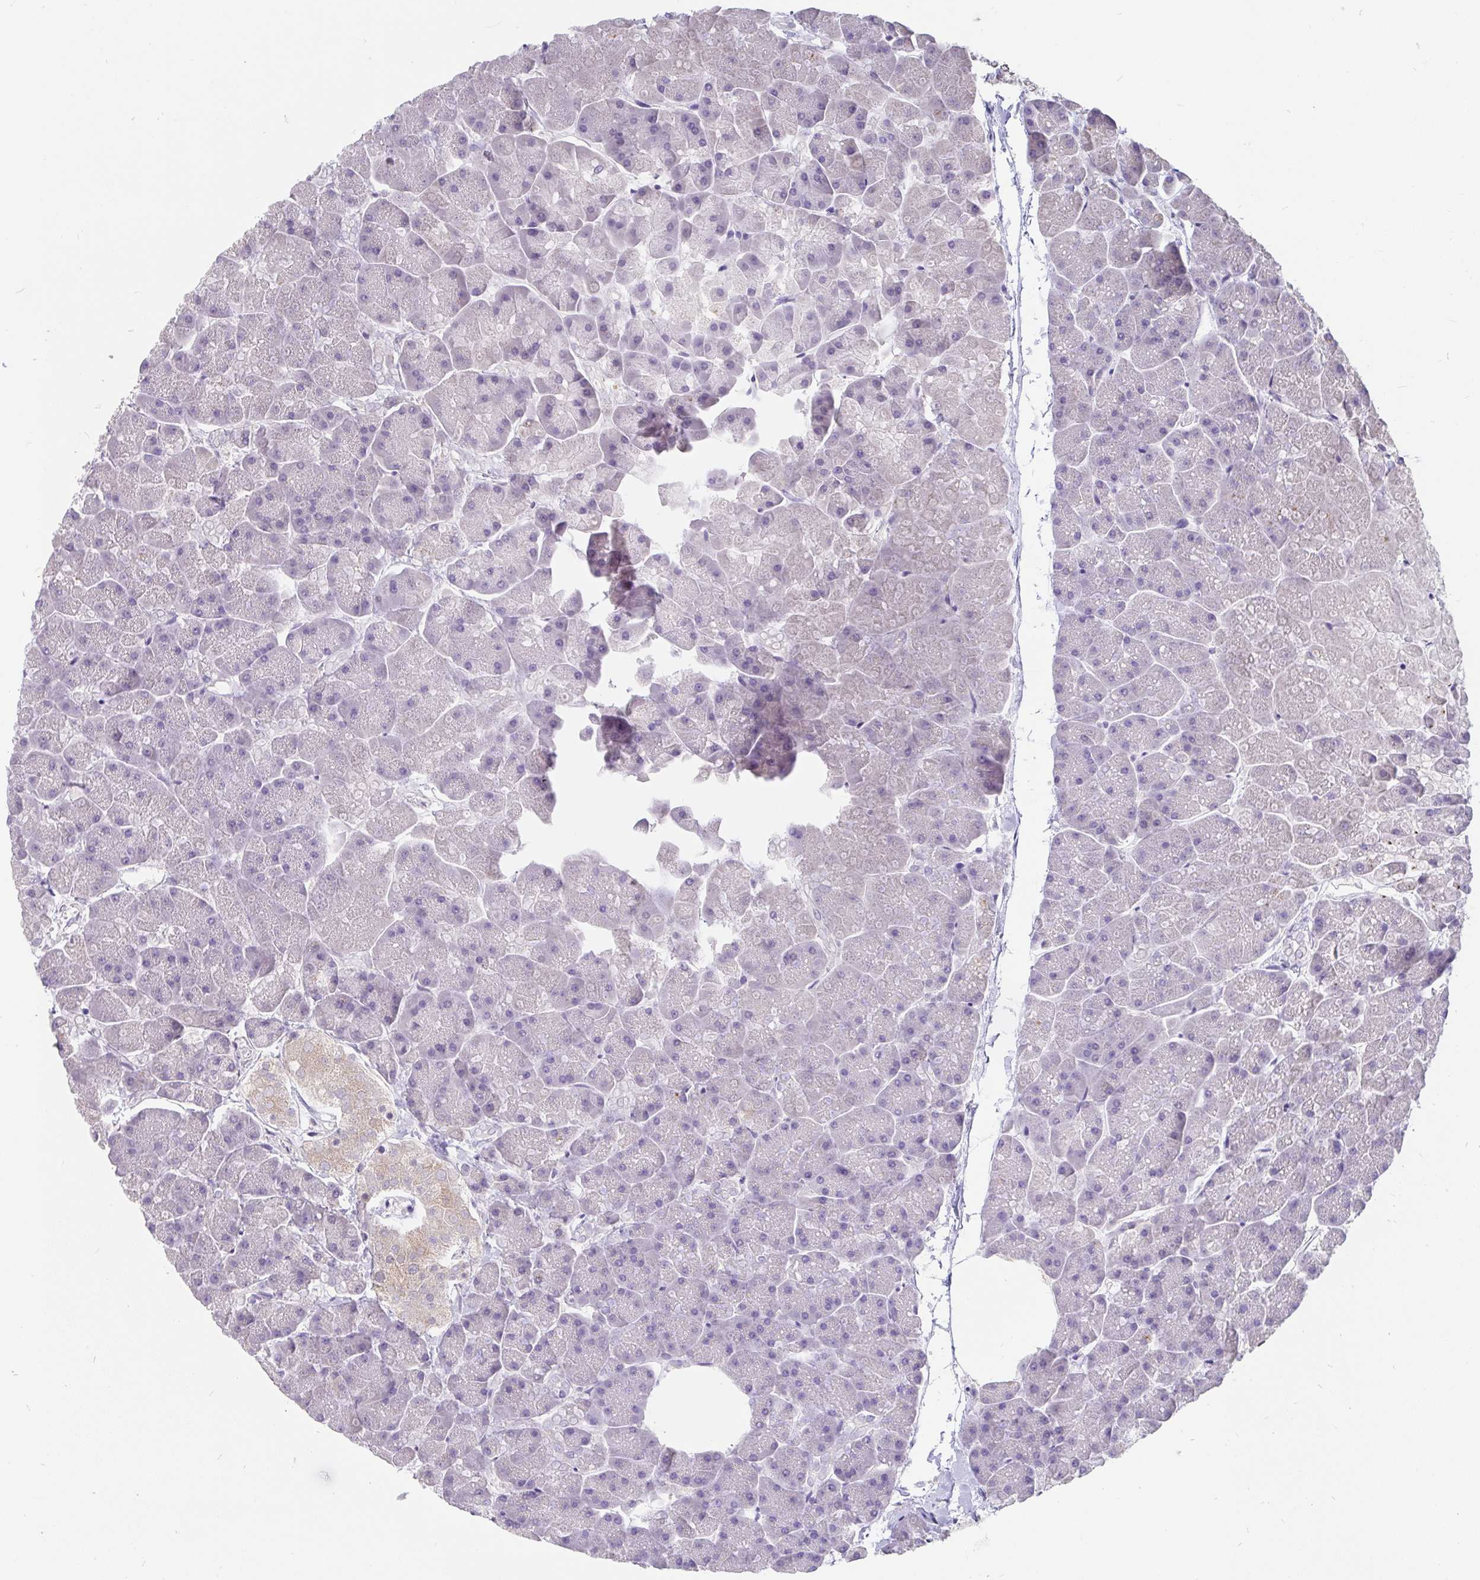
{"staining": {"intensity": "weak", "quantity": "<25%", "location": "cytoplasmic/membranous"}, "tissue": "pancreas", "cell_type": "Exocrine glandular cells", "image_type": "normal", "snomed": [{"axis": "morphology", "description": "Normal tissue, NOS"}, {"axis": "topography", "description": "Pancreas"}, {"axis": "topography", "description": "Peripheral nerve tissue"}], "caption": "A high-resolution image shows IHC staining of normal pancreas, which exhibits no significant staining in exocrine glandular cells.", "gene": "INTS5", "patient": {"sex": "male", "age": 54}}